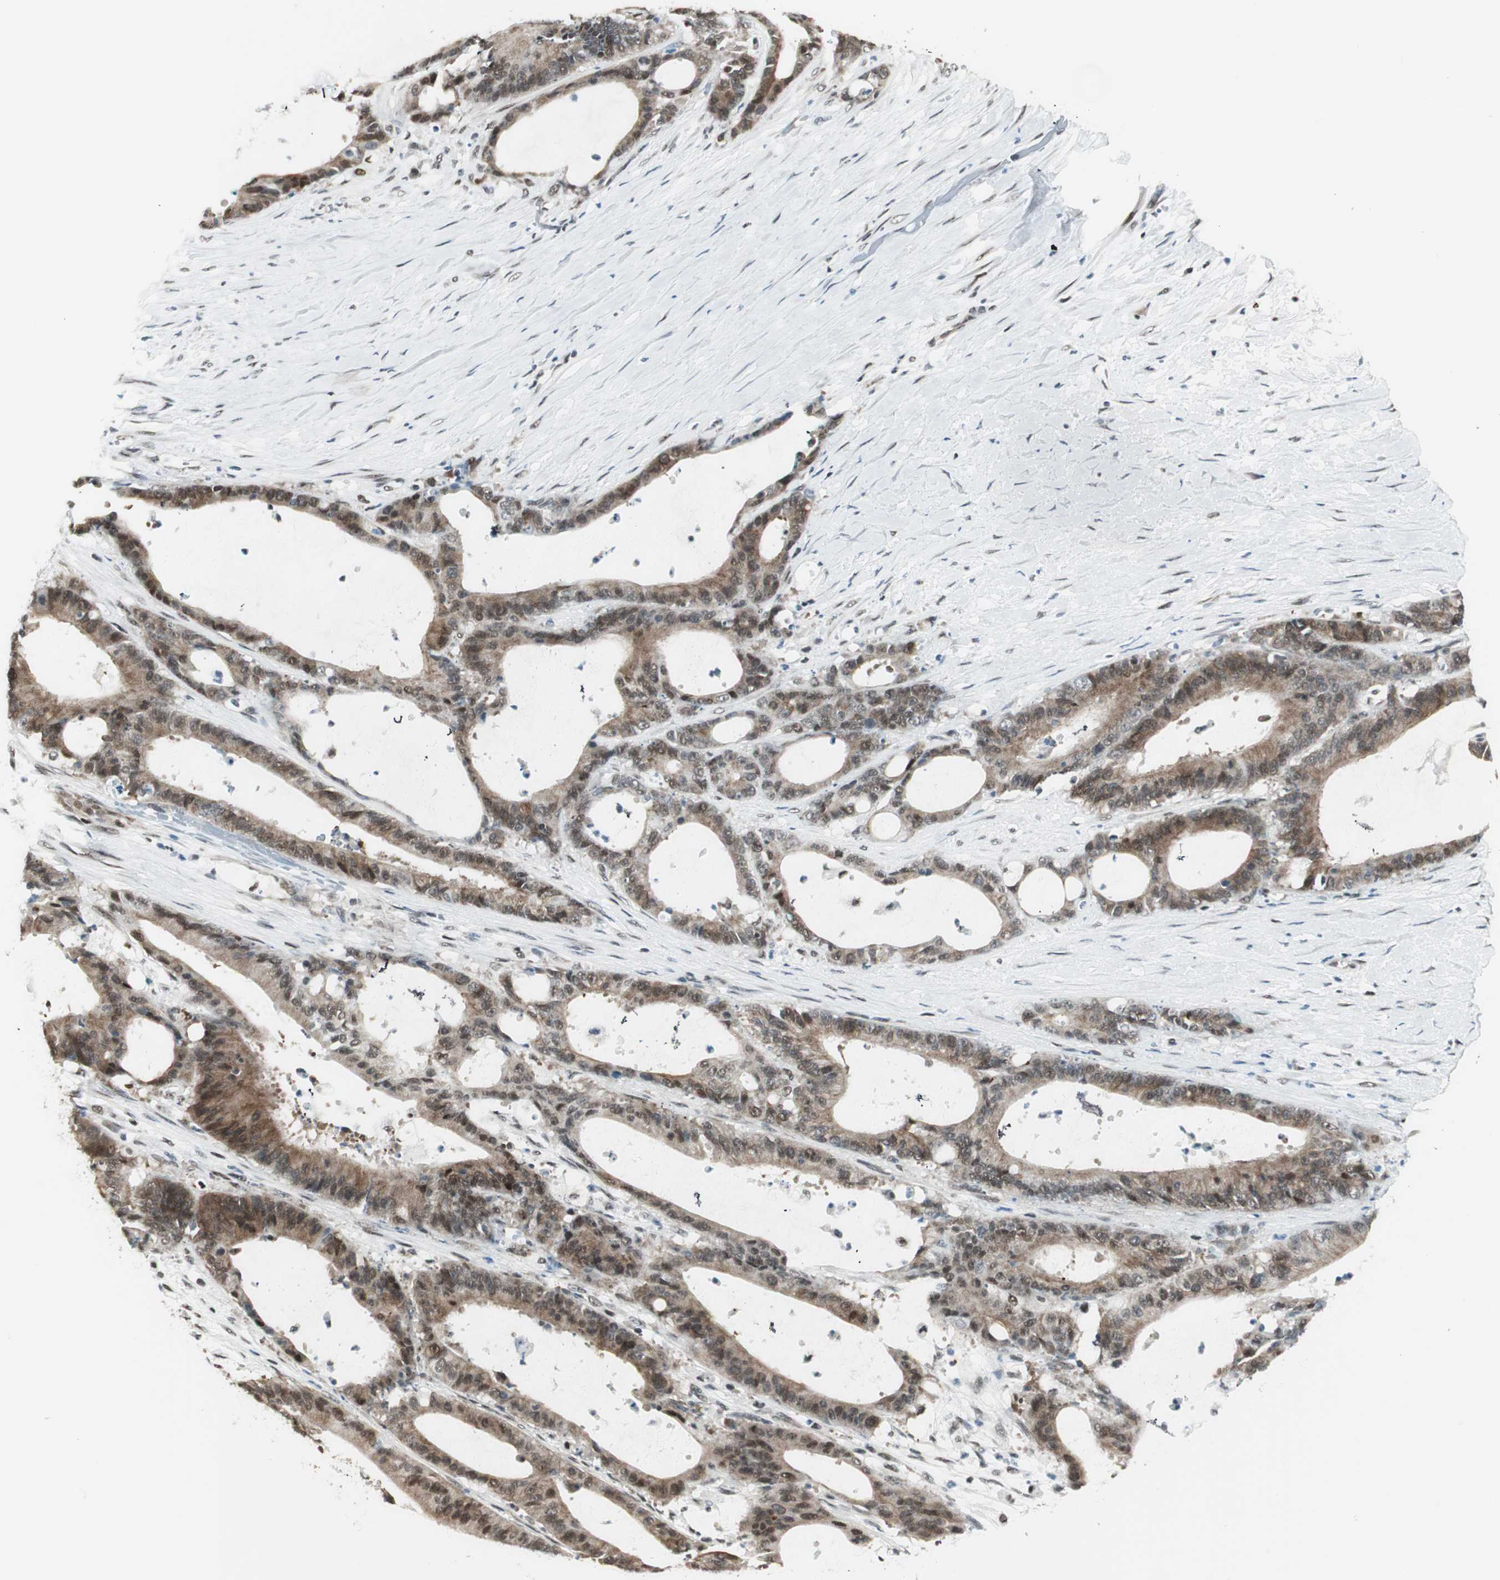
{"staining": {"intensity": "moderate", "quantity": ">75%", "location": "cytoplasmic/membranous,nuclear"}, "tissue": "liver cancer", "cell_type": "Tumor cells", "image_type": "cancer", "snomed": [{"axis": "morphology", "description": "Cholangiocarcinoma"}, {"axis": "topography", "description": "Liver"}], "caption": "Protein staining by immunohistochemistry reveals moderate cytoplasmic/membranous and nuclear expression in about >75% of tumor cells in liver cholangiocarcinoma.", "gene": "ZBTB17", "patient": {"sex": "female", "age": 73}}